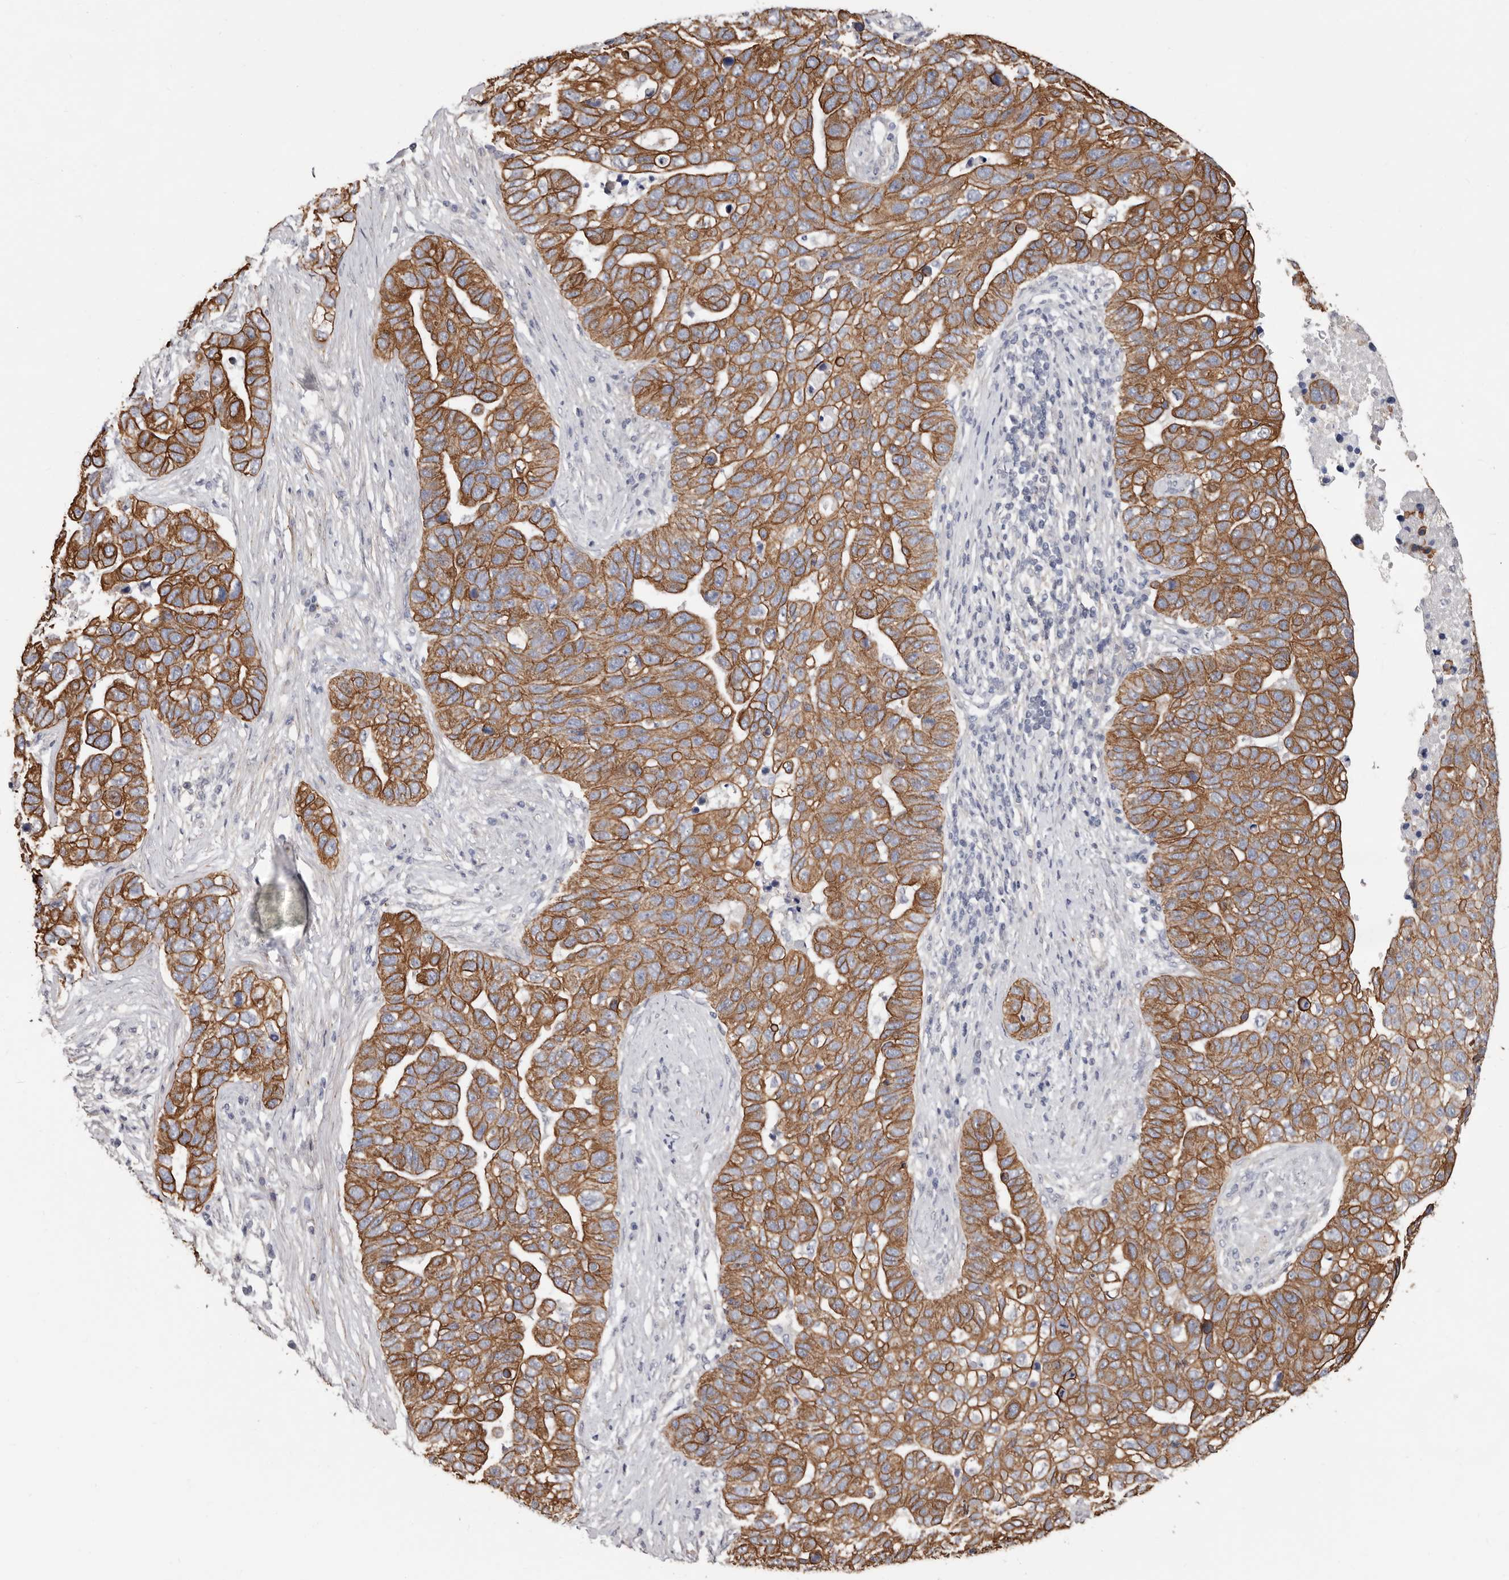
{"staining": {"intensity": "strong", "quantity": ">75%", "location": "cytoplasmic/membranous"}, "tissue": "pancreatic cancer", "cell_type": "Tumor cells", "image_type": "cancer", "snomed": [{"axis": "morphology", "description": "Adenocarcinoma, NOS"}, {"axis": "topography", "description": "Pancreas"}], "caption": "Immunohistochemical staining of human adenocarcinoma (pancreatic) shows high levels of strong cytoplasmic/membranous positivity in approximately >75% of tumor cells.", "gene": "MRPL18", "patient": {"sex": "female", "age": 61}}